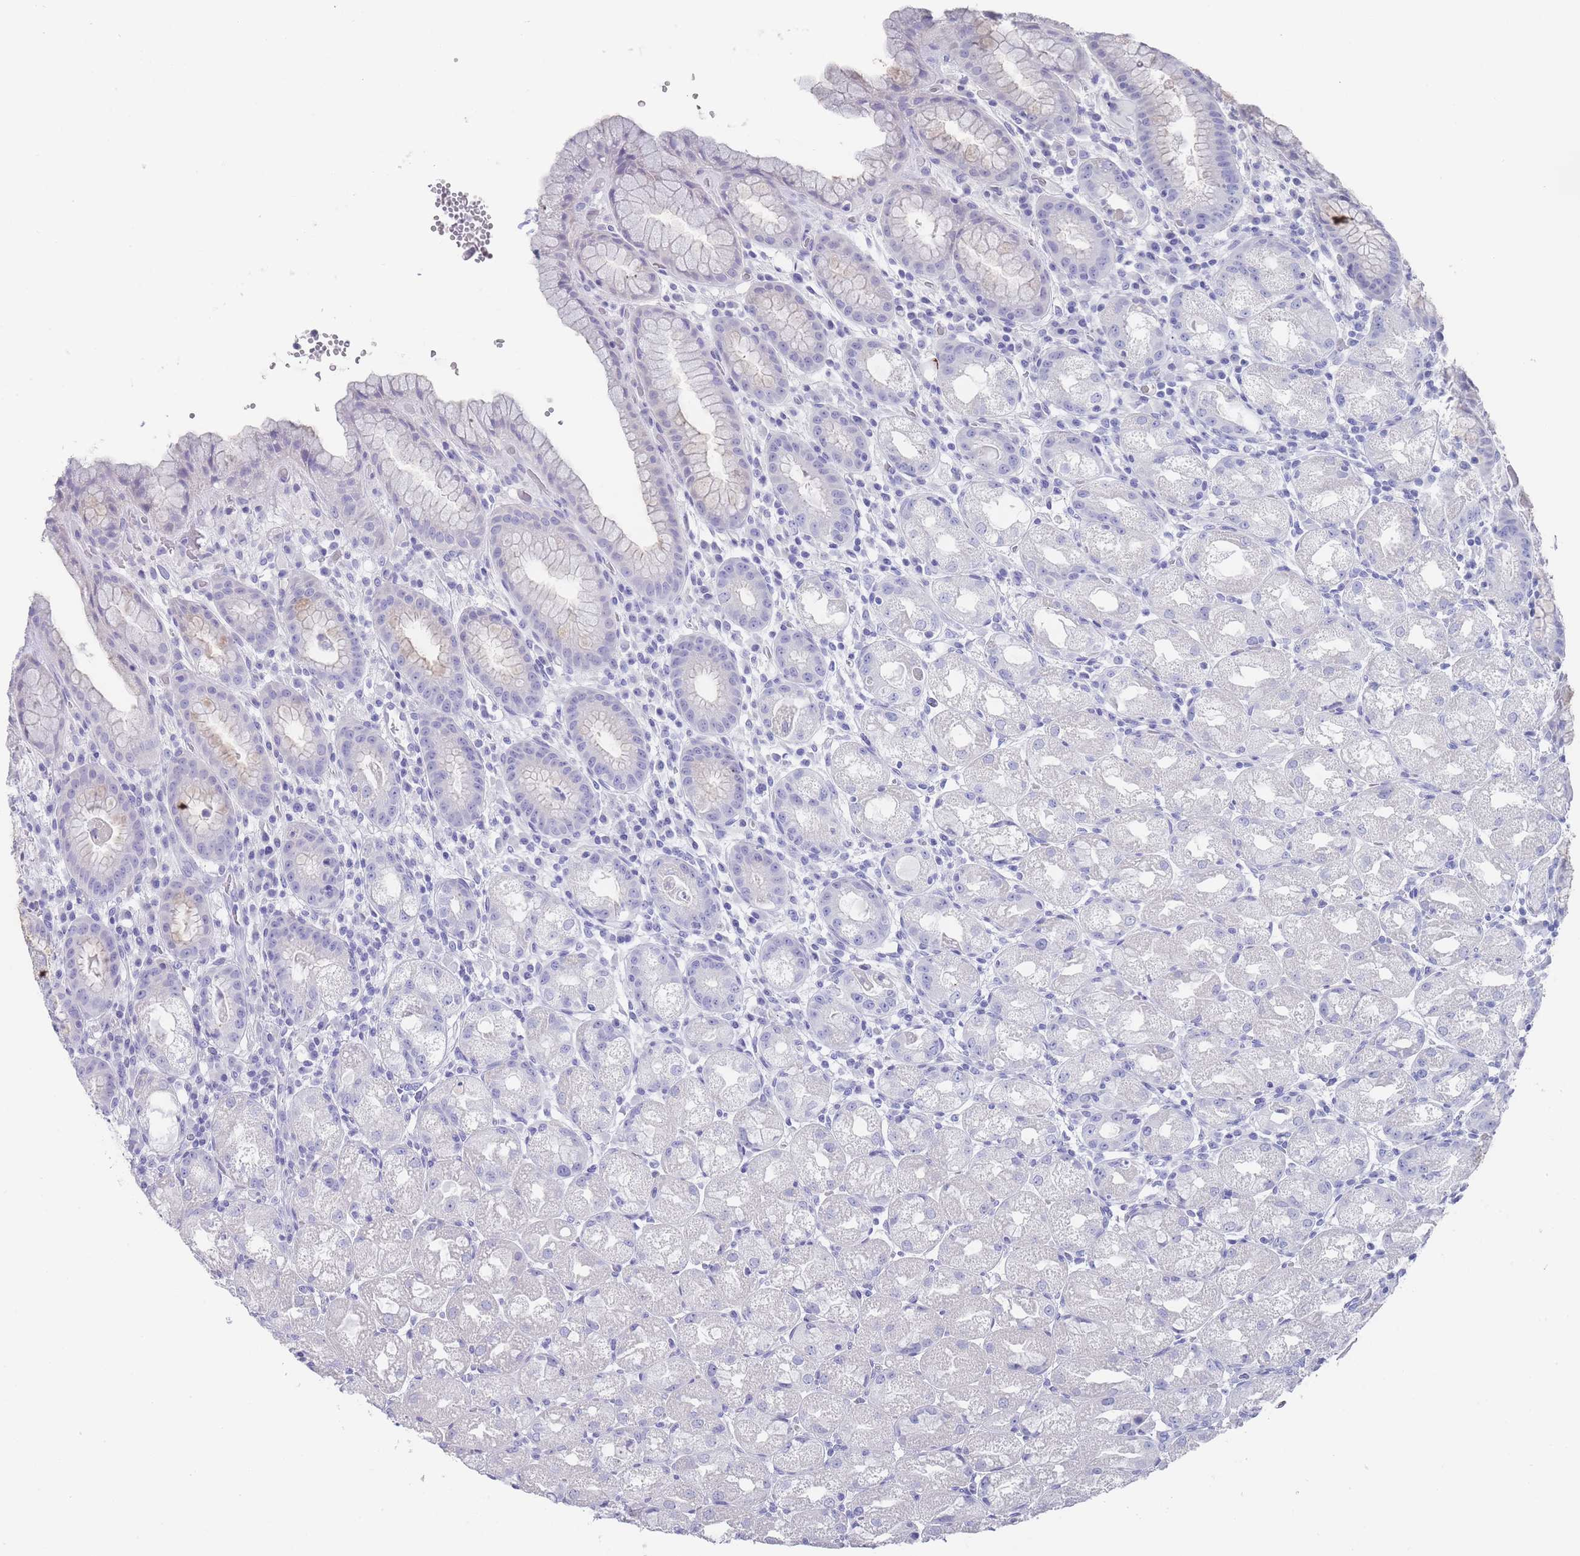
{"staining": {"intensity": "negative", "quantity": "none", "location": "none"}, "tissue": "stomach", "cell_type": "Glandular cells", "image_type": "normal", "snomed": [{"axis": "morphology", "description": "Normal tissue, NOS"}, {"axis": "topography", "description": "Stomach, upper"}], "caption": "Protein analysis of unremarkable stomach displays no significant staining in glandular cells.", "gene": "RAB2B", "patient": {"sex": "male", "age": 52}}